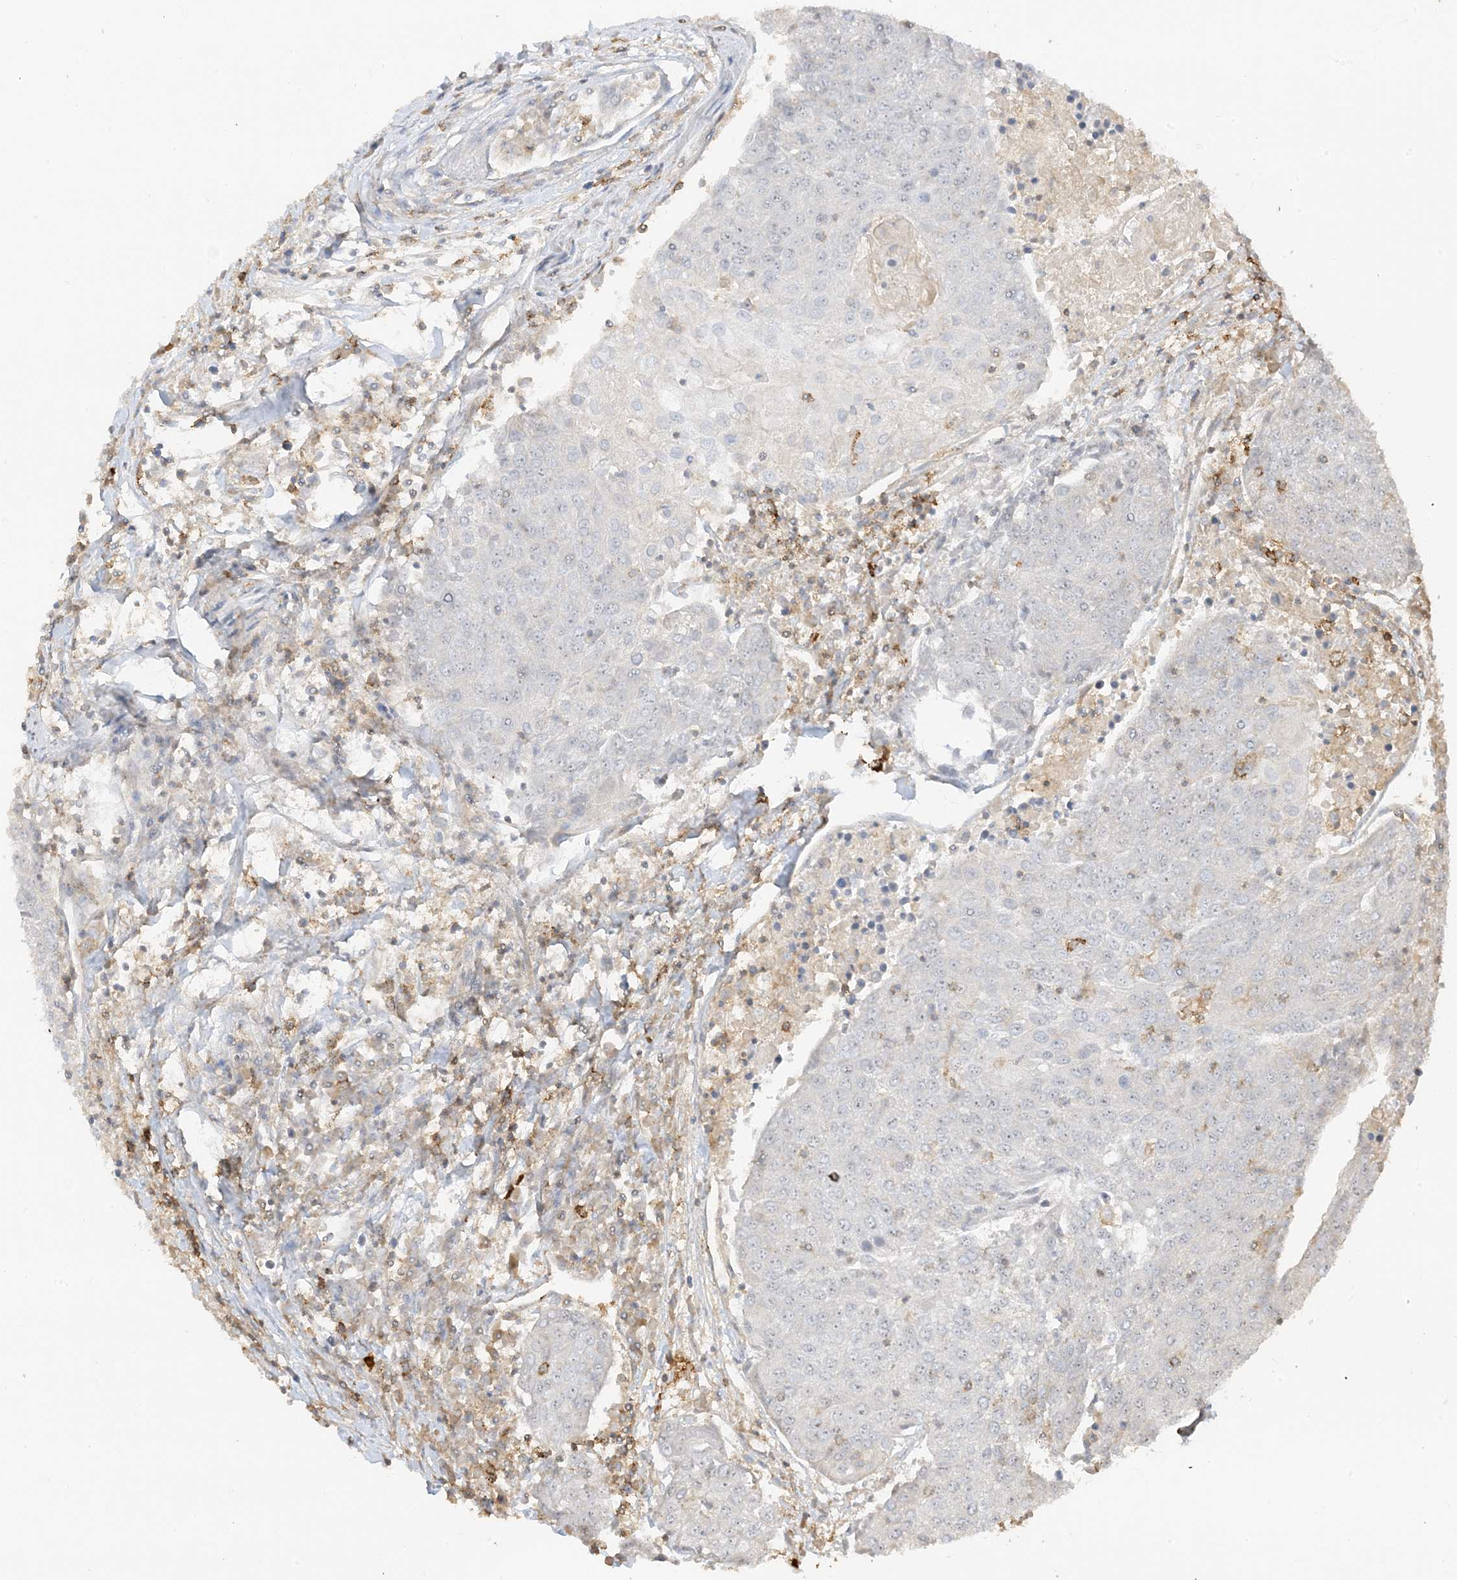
{"staining": {"intensity": "weak", "quantity": "<25%", "location": "nuclear"}, "tissue": "urothelial cancer", "cell_type": "Tumor cells", "image_type": "cancer", "snomed": [{"axis": "morphology", "description": "Urothelial carcinoma, High grade"}, {"axis": "topography", "description": "Urinary bladder"}], "caption": "High-grade urothelial carcinoma was stained to show a protein in brown. There is no significant staining in tumor cells.", "gene": "ETAA1", "patient": {"sex": "female", "age": 85}}